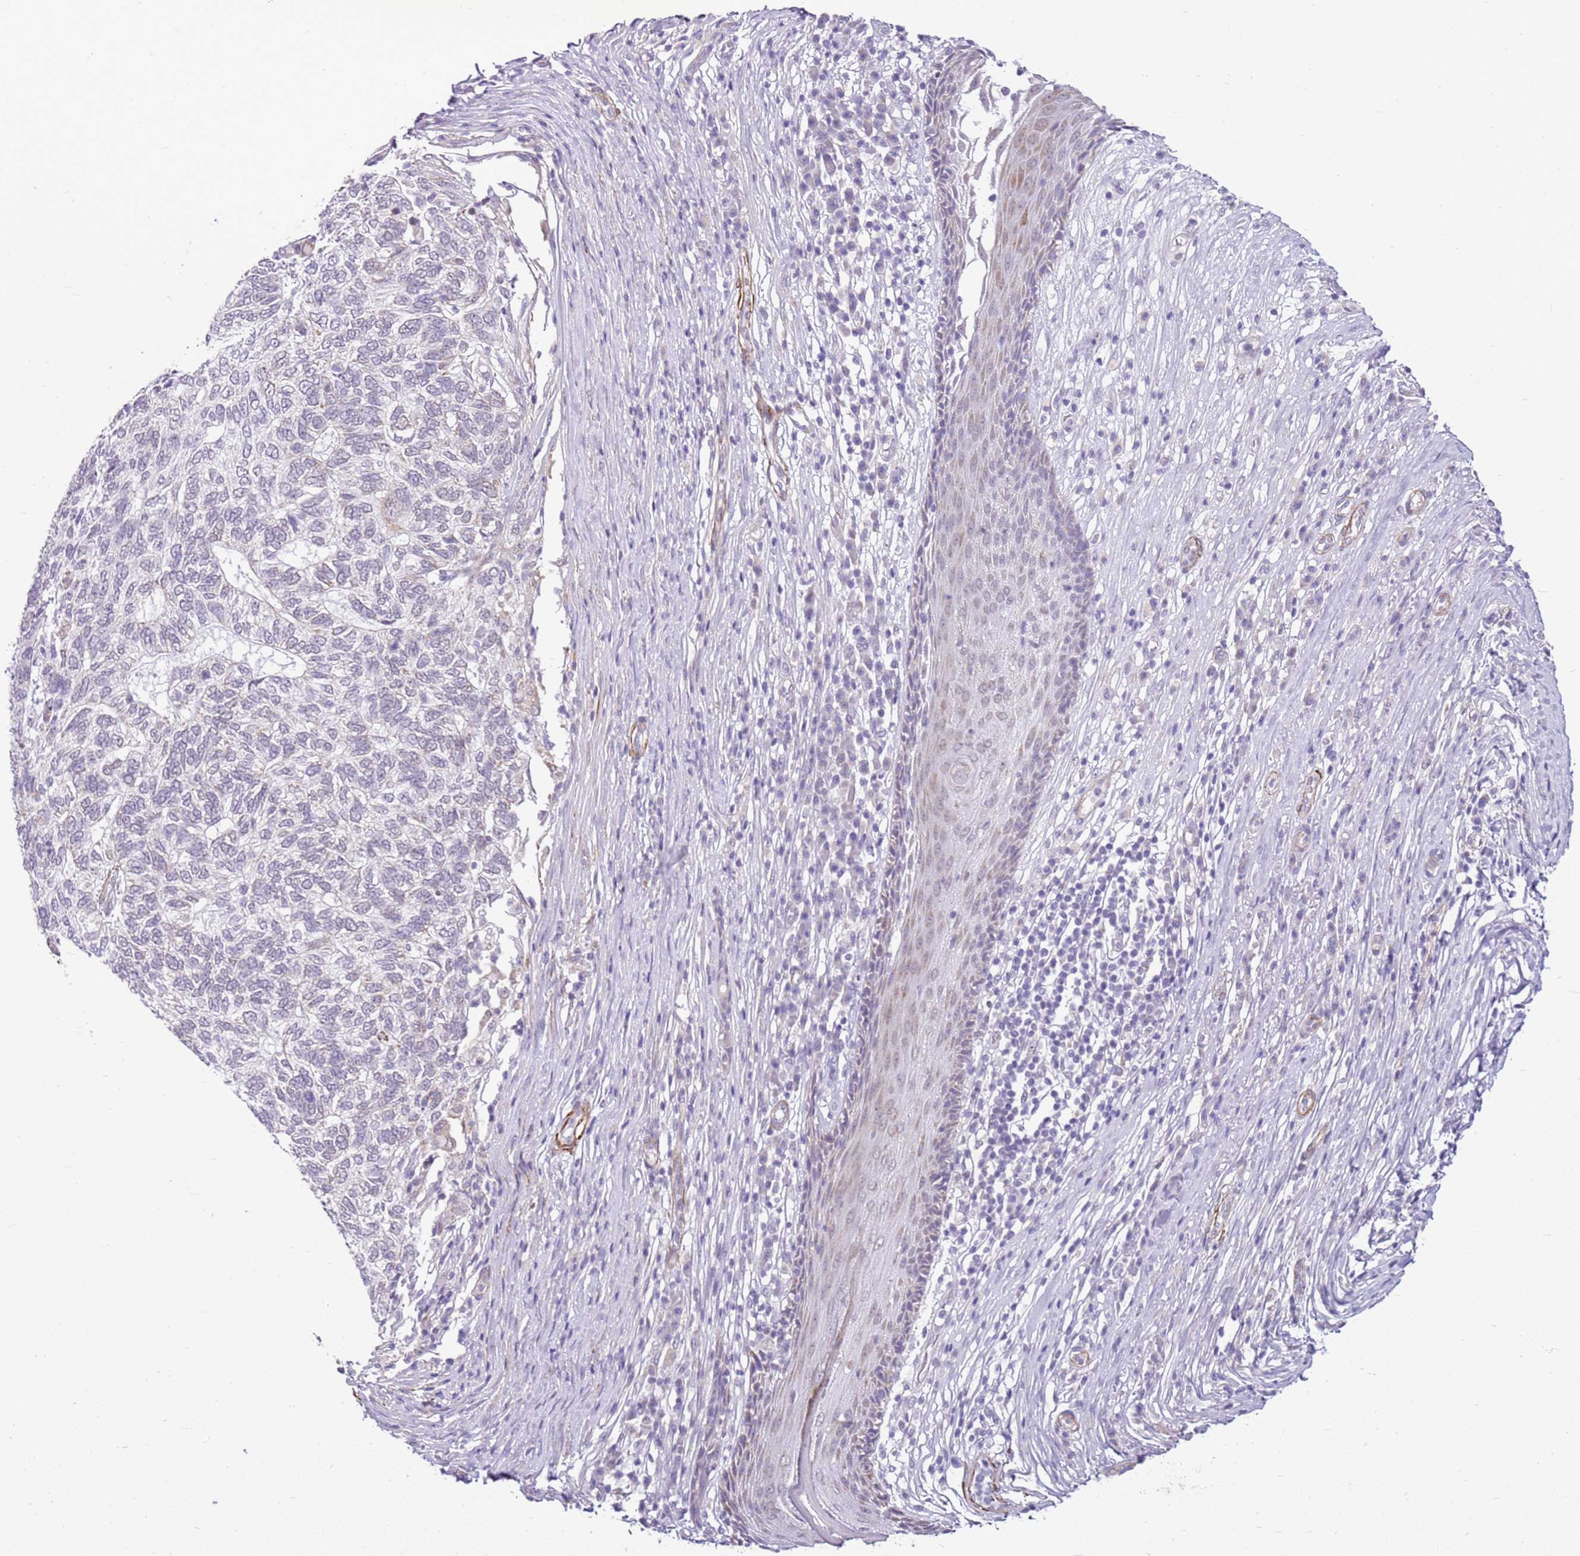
{"staining": {"intensity": "negative", "quantity": "none", "location": "none"}, "tissue": "skin cancer", "cell_type": "Tumor cells", "image_type": "cancer", "snomed": [{"axis": "morphology", "description": "Basal cell carcinoma"}, {"axis": "topography", "description": "Skin"}], "caption": "An immunohistochemistry (IHC) histopathology image of skin basal cell carcinoma is shown. There is no staining in tumor cells of skin basal cell carcinoma.", "gene": "SMIM4", "patient": {"sex": "female", "age": 65}}